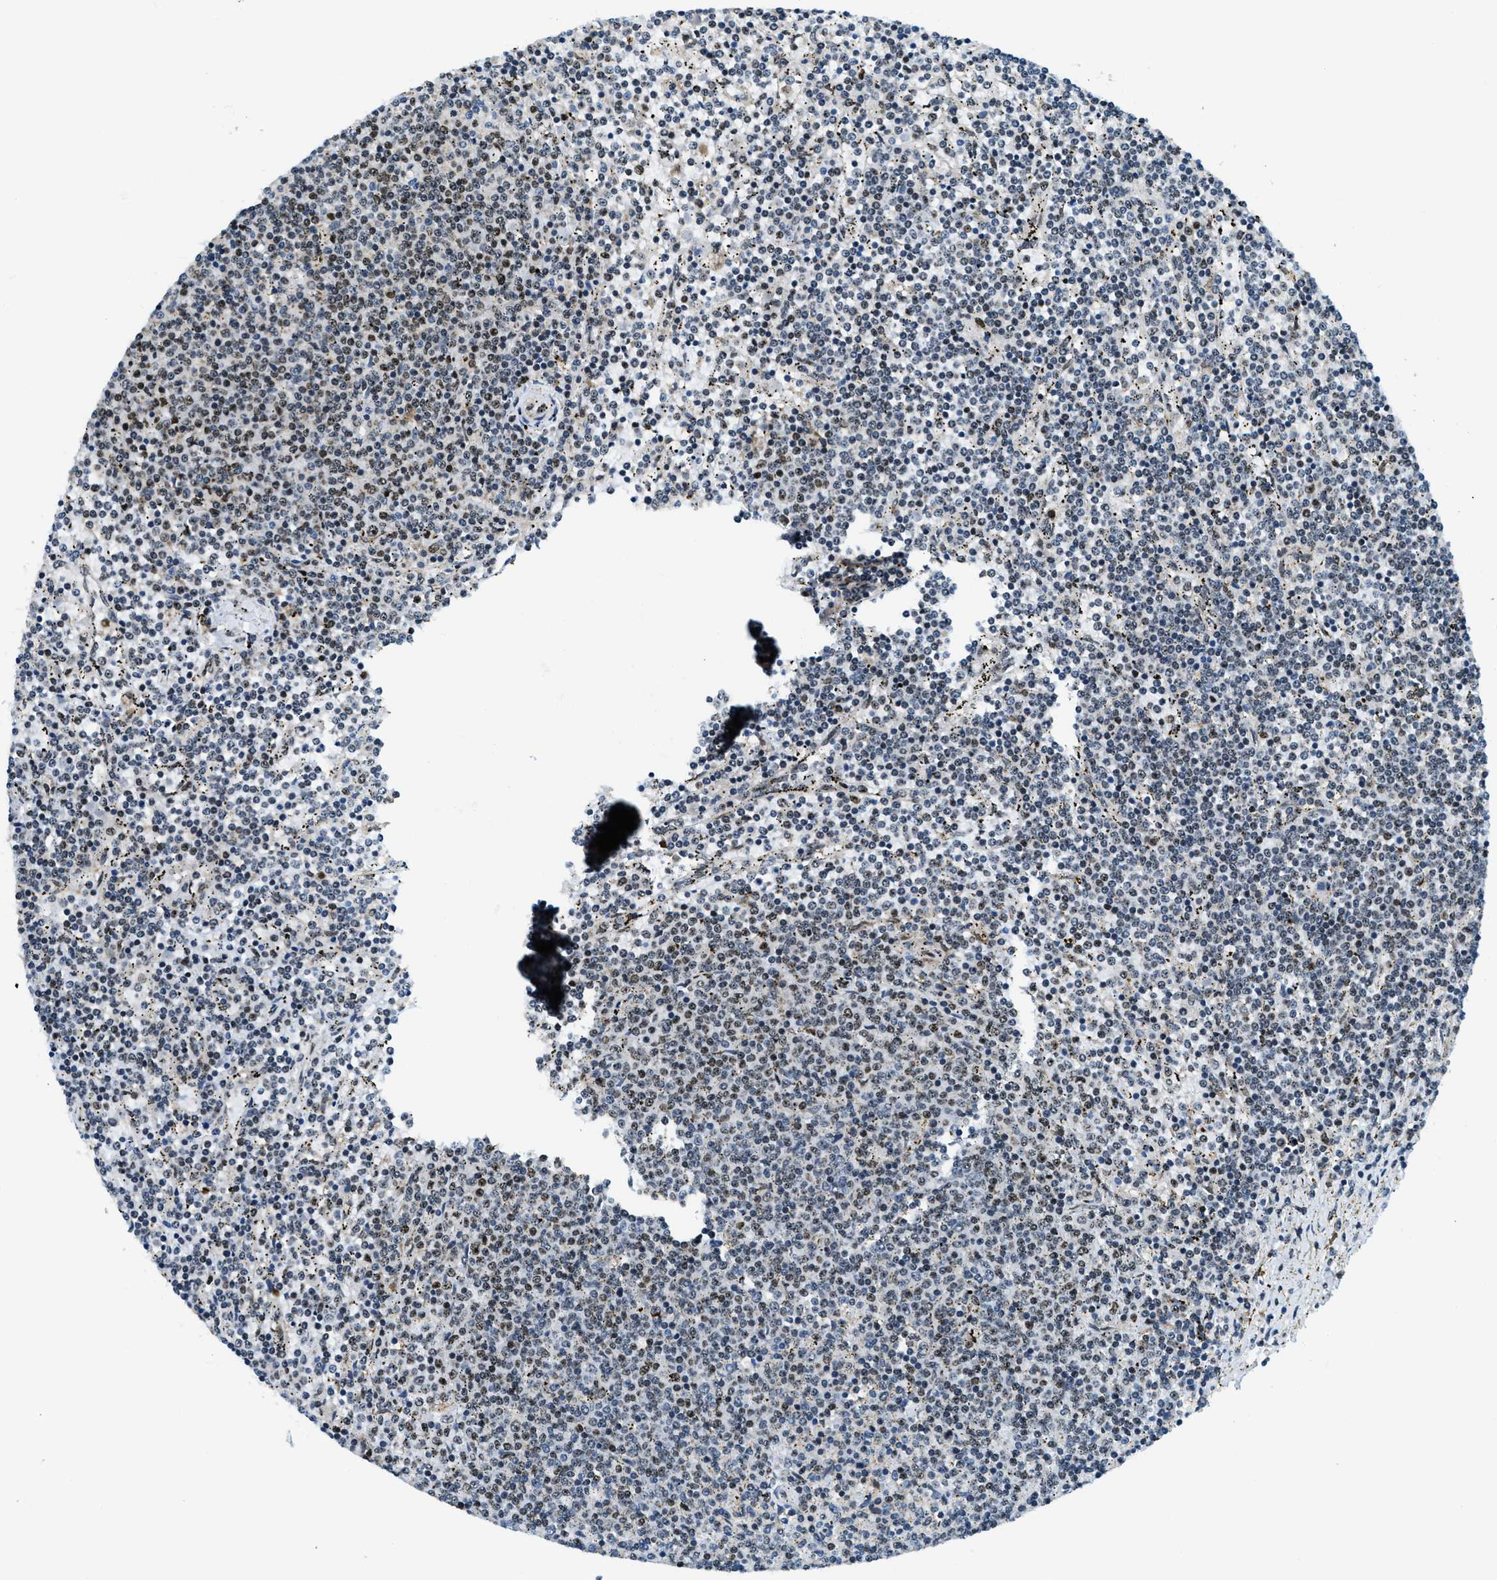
{"staining": {"intensity": "moderate", "quantity": "25%-75%", "location": "nuclear"}, "tissue": "lymphoma", "cell_type": "Tumor cells", "image_type": "cancer", "snomed": [{"axis": "morphology", "description": "Malignant lymphoma, non-Hodgkin's type, Low grade"}, {"axis": "topography", "description": "Spleen"}], "caption": "Immunohistochemical staining of human lymphoma reveals medium levels of moderate nuclear expression in about 25%-75% of tumor cells.", "gene": "SP100", "patient": {"sex": "female", "age": 50}}